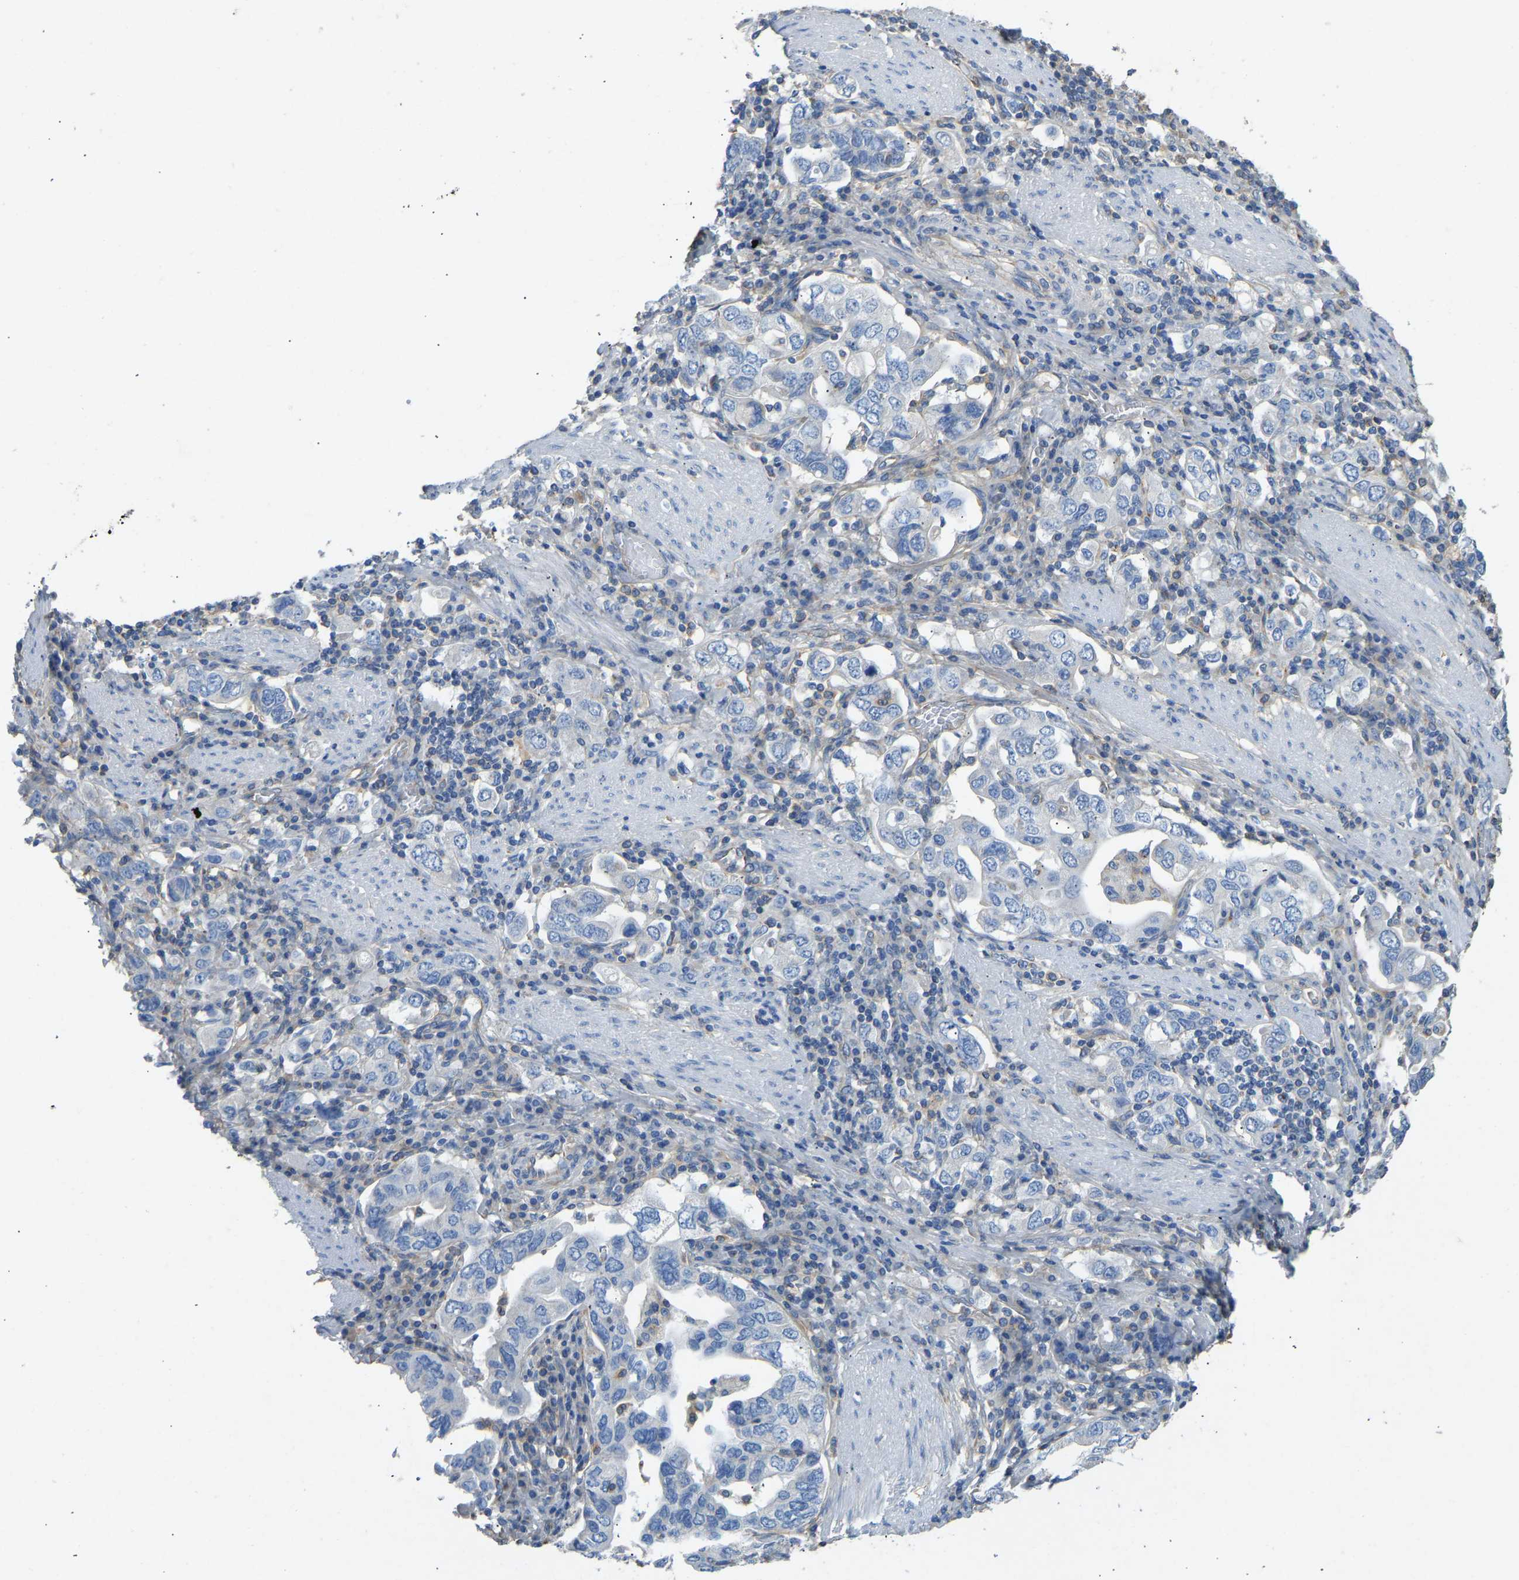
{"staining": {"intensity": "negative", "quantity": "none", "location": "none"}, "tissue": "stomach cancer", "cell_type": "Tumor cells", "image_type": "cancer", "snomed": [{"axis": "morphology", "description": "Adenocarcinoma, NOS"}, {"axis": "topography", "description": "Stomach, upper"}], "caption": "DAB (3,3'-diaminobenzidine) immunohistochemical staining of stomach cancer (adenocarcinoma) exhibits no significant expression in tumor cells. The staining is performed using DAB (3,3'-diaminobenzidine) brown chromogen with nuclei counter-stained in using hematoxylin.", "gene": "TECTA", "patient": {"sex": "male", "age": 62}}